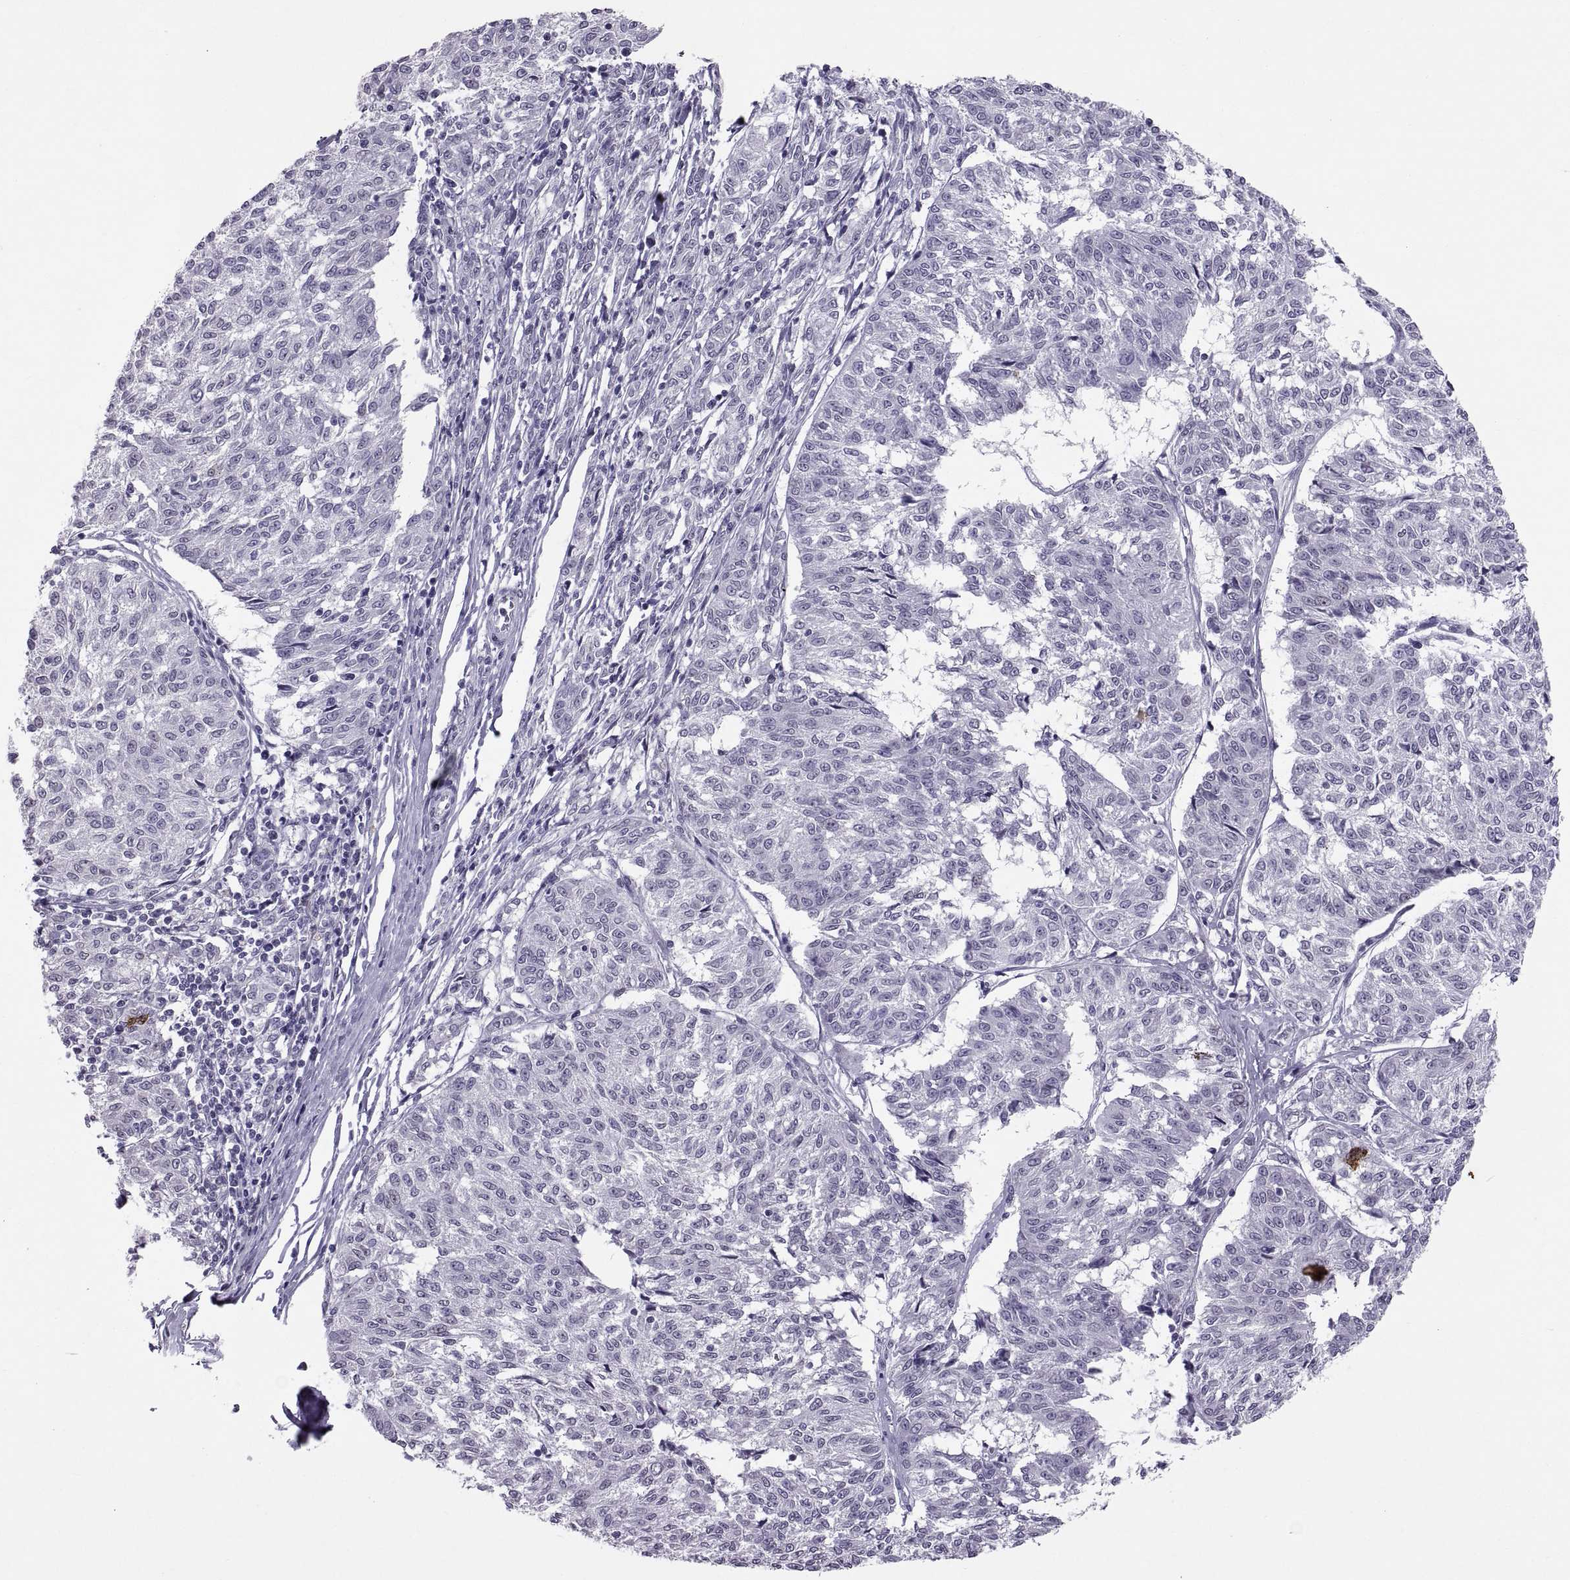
{"staining": {"intensity": "negative", "quantity": "none", "location": "none"}, "tissue": "melanoma", "cell_type": "Tumor cells", "image_type": "cancer", "snomed": [{"axis": "morphology", "description": "Malignant melanoma, NOS"}, {"axis": "topography", "description": "Skin"}], "caption": "Tumor cells show no significant positivity in malignant melanoma. The staining is performed using DAB (3,3'-diaminobenzidine) brown chromogen with nuclei counter-stained in using hematoxylin.", "gene": "KRT77", "patient": {"sex": "female", "age": 72}}